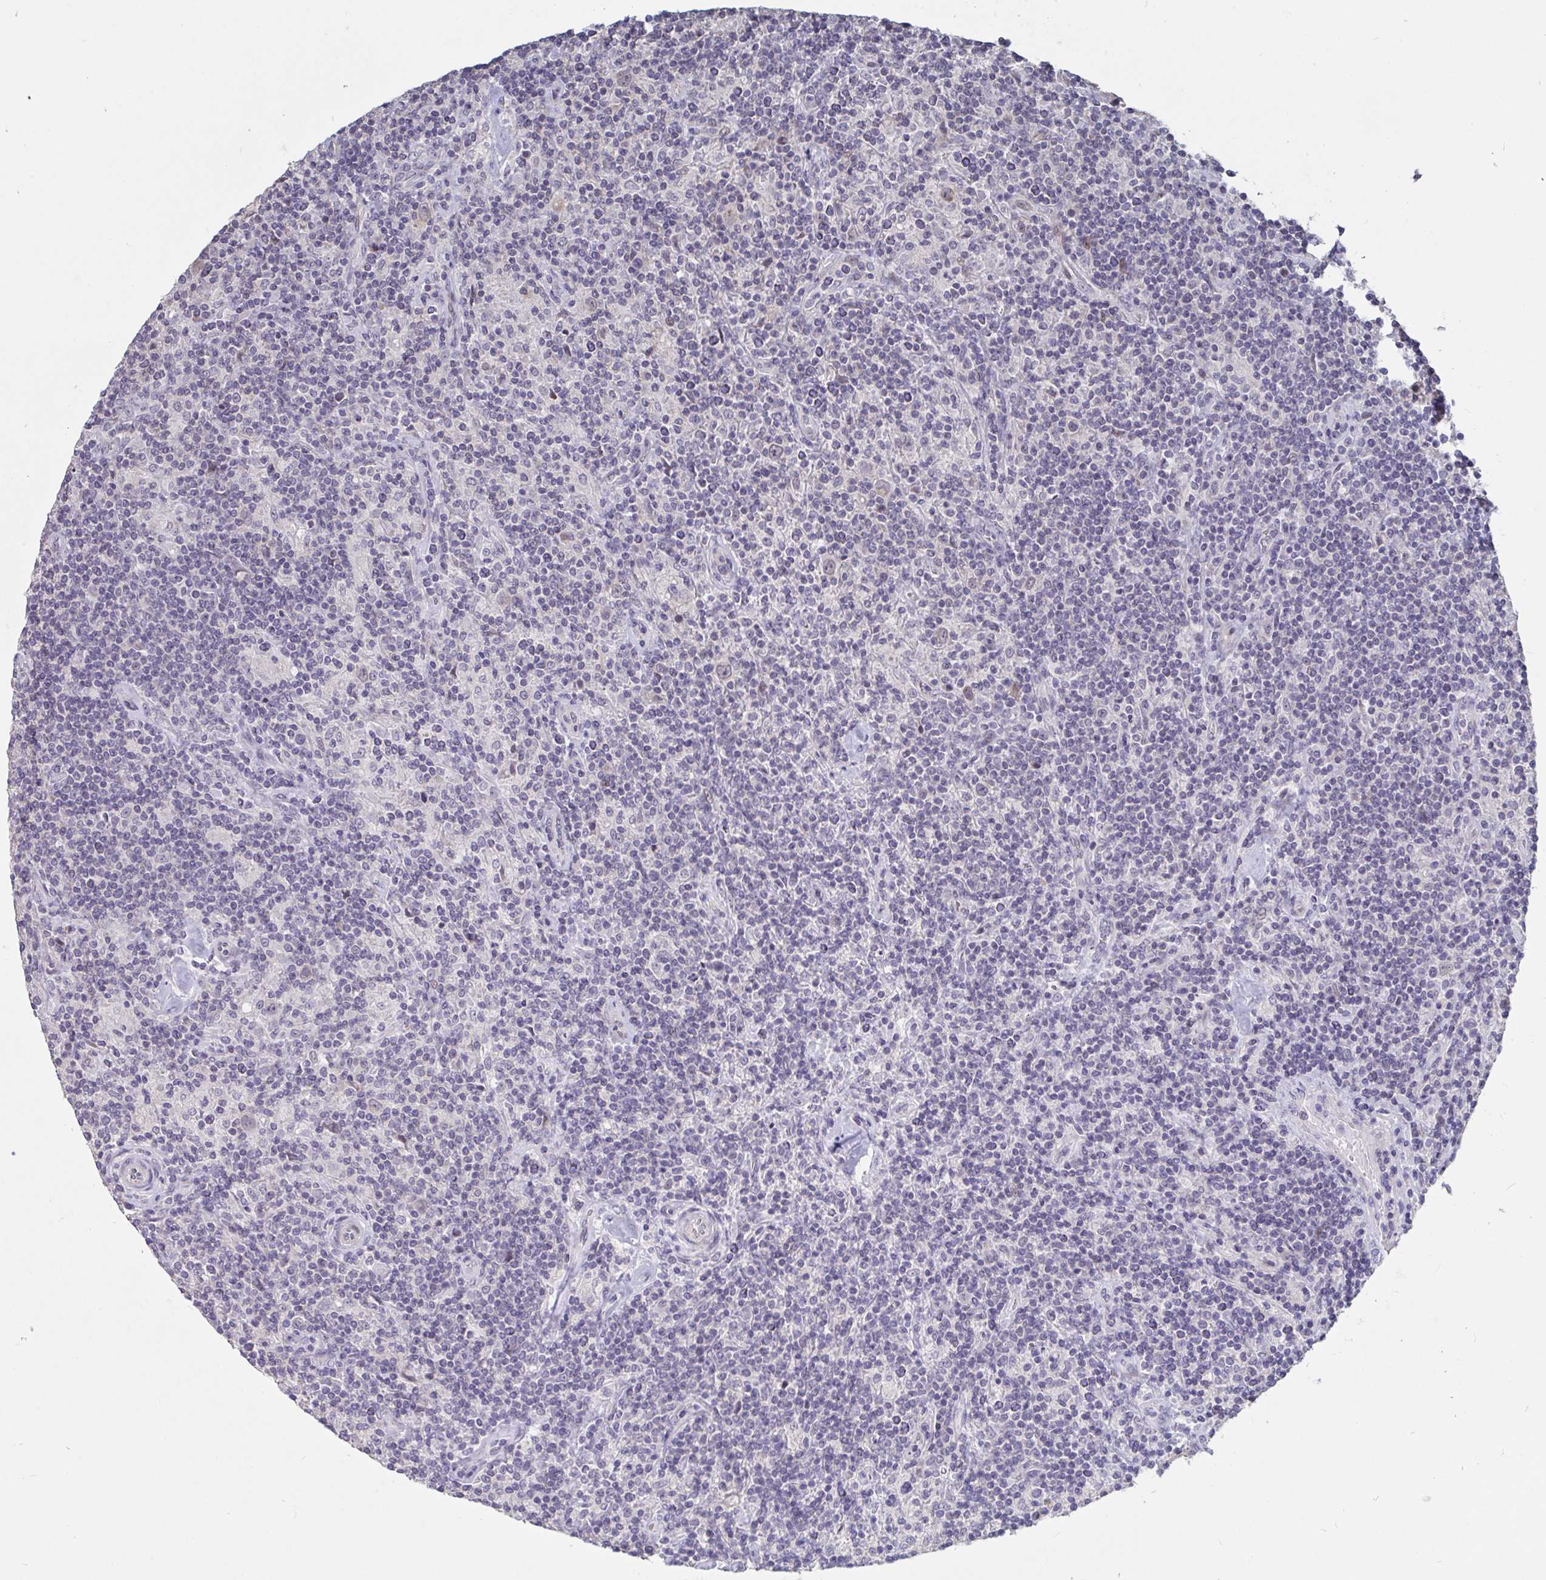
{"staining": {"intensity": "negative", "quantity": "none", "location": "none"}, "tissue": "lymphoma", "cell_type": "Tumor cells", "image_type": "cancer", "snomed": [{"axis": "morphology", "description": "Hodgkin's disease, NOS"}, {"axis": "topography", "description": "Lymph node"}], "caption": "Protein analysis of Hodgkin's disease displays no significant expression in tumor cells.", "gene": "FAM156B", "patient": {"sex": "male", "age": 70}}